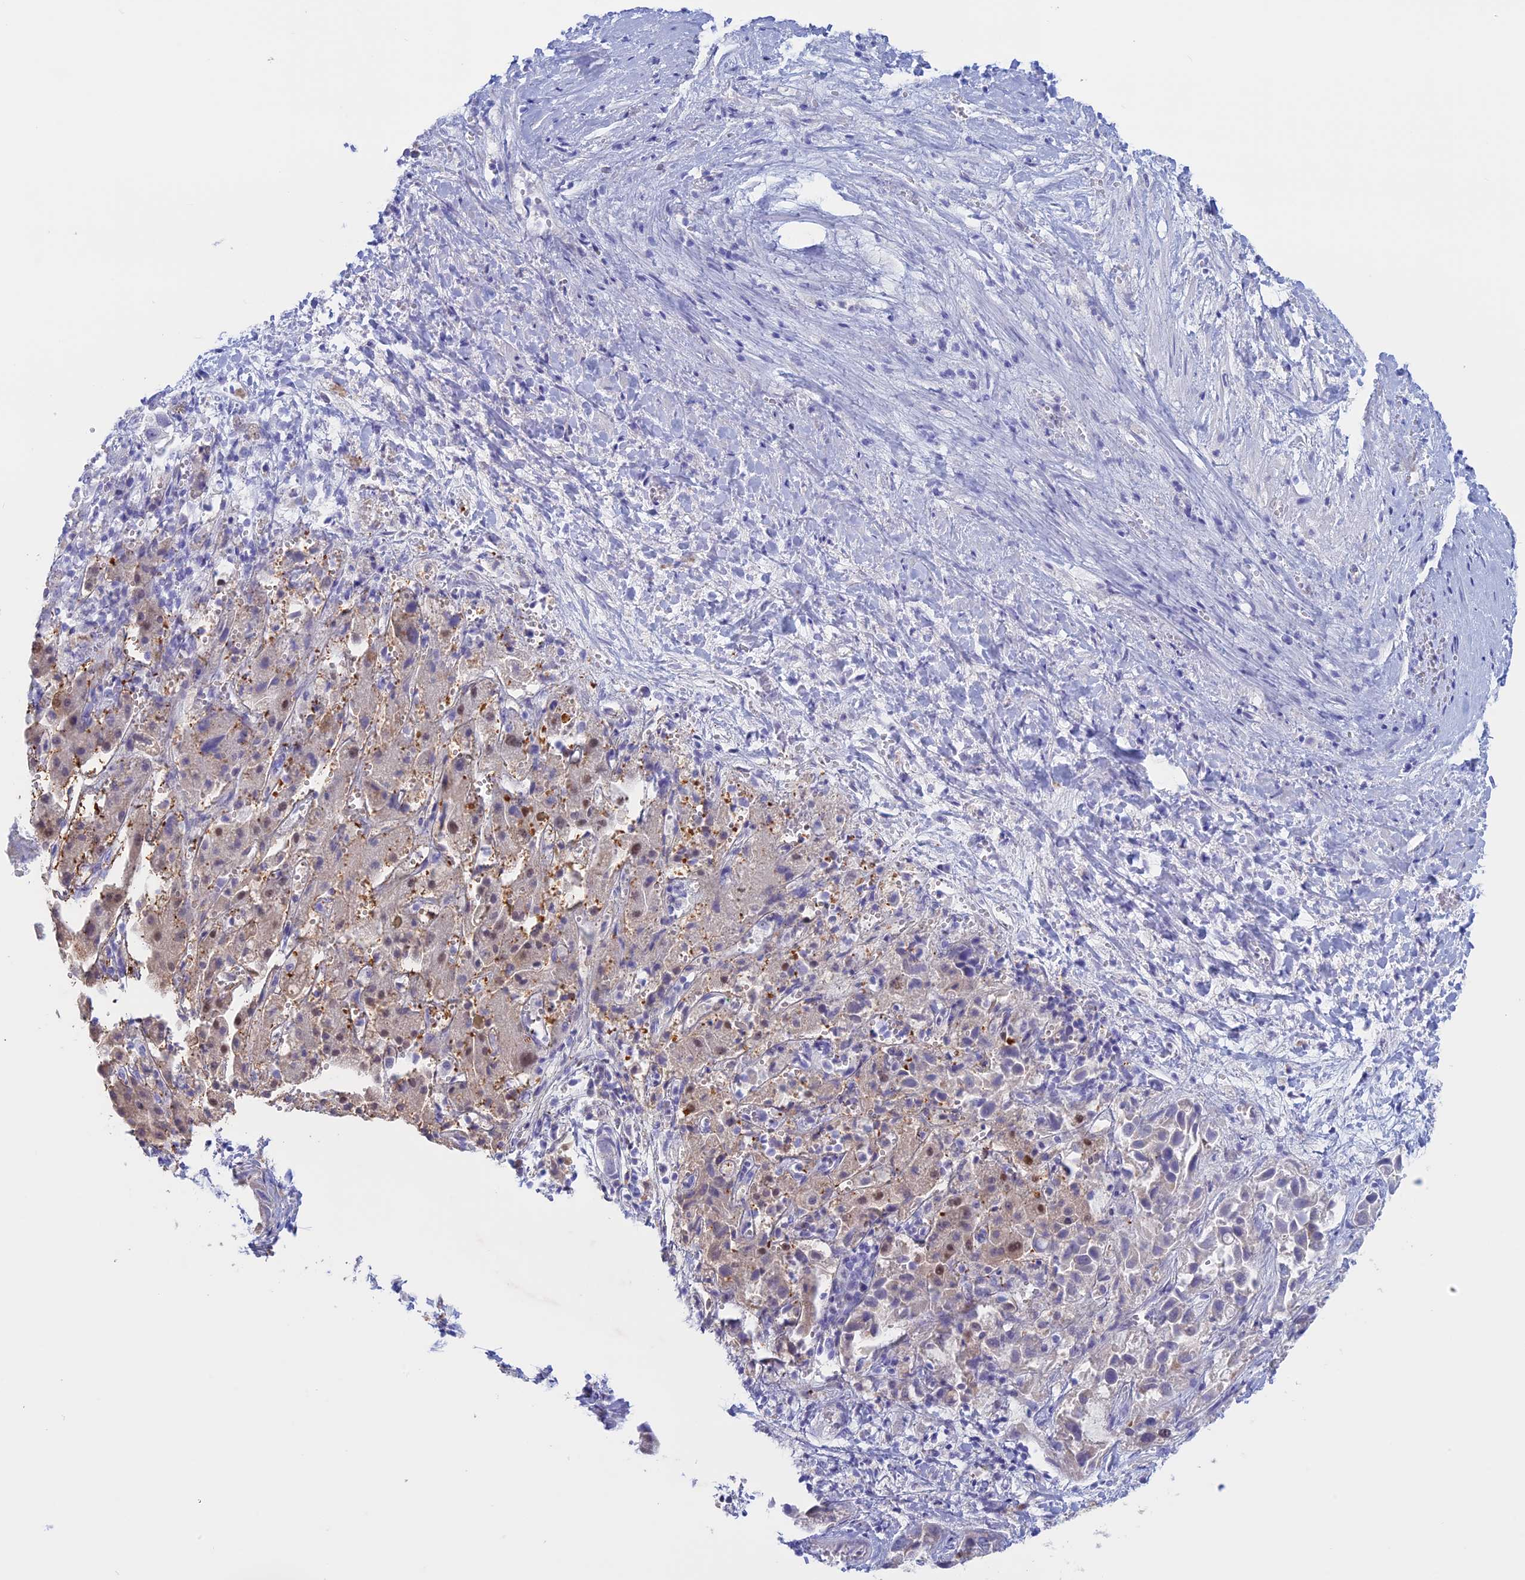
{"staining": {"intensity": "weak", "quantity": "<25%", "location": "cytoplasmic/membranous,nuclear"}, "tissue": "liver cancer", "cell_type": "Tumor cells", "image_type": "cancer", "snomed": [{"axis": "morphology", "description": "Cholangiocarcinoma"}, {"axis": "topography", "description": "Liver"}], "caption": "The image shows no significant positivity in tumor cells of liver cholangiocarcinoma. (DAB immunohistochemistry (IHC), high magnification).", "gene": "LHFPL2", "patient": {"sex": "female", "age": 52}}